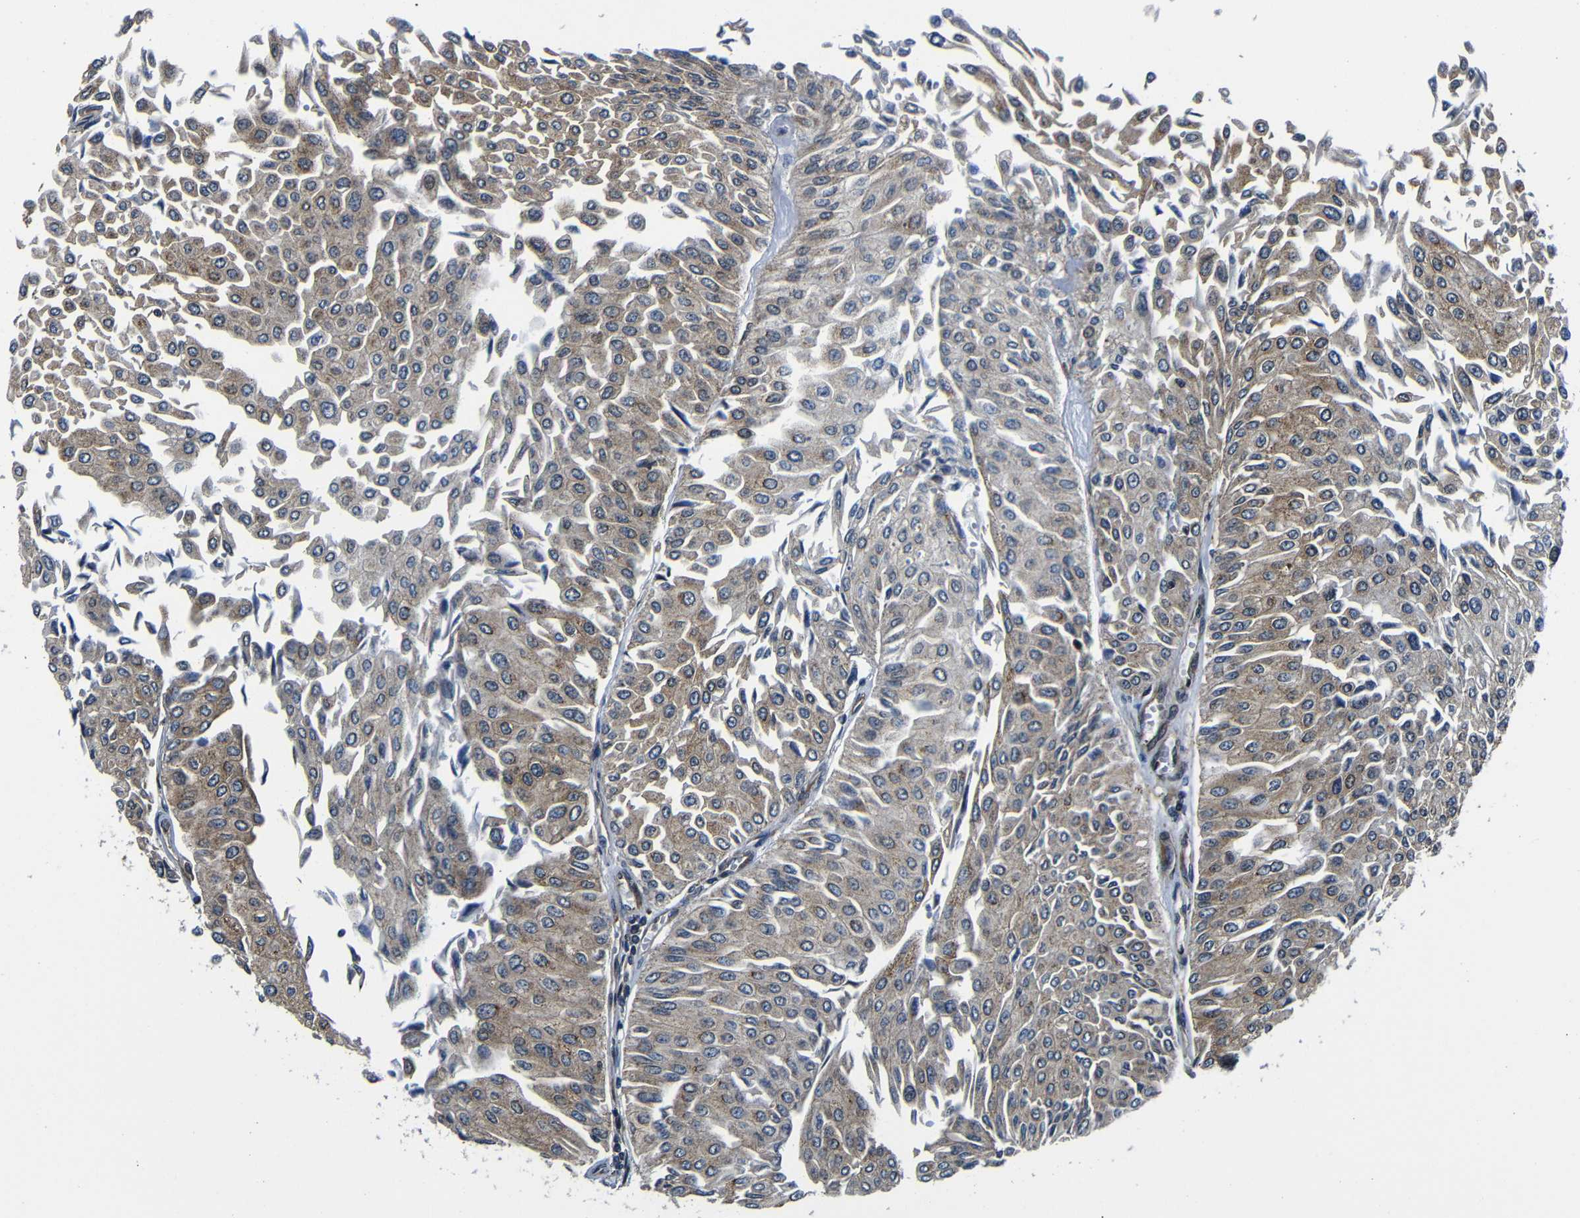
{"staining": {"intensity": "weak", "quantity": ">75%", "location": "cytoplasmic/membranous"}, "tissue": "urothelial cancer", "cell_type": "Tumor cells", "image_type": "cancer", "snomed": [{"axis": "morphology", "description": "Urothelial carcinoma, Low grade"}, {"axis": "topography", "description": "Urinary bladder"}], "caption": "Immunohistochemical staining of urothelial carcinoma (low-grade) demonstrates weak cytoplasmic/membranous protein expression in approximately >75% of tumor cells.", "gene": "ABCE1", "patient": {"sex": "male", "age": 67}}